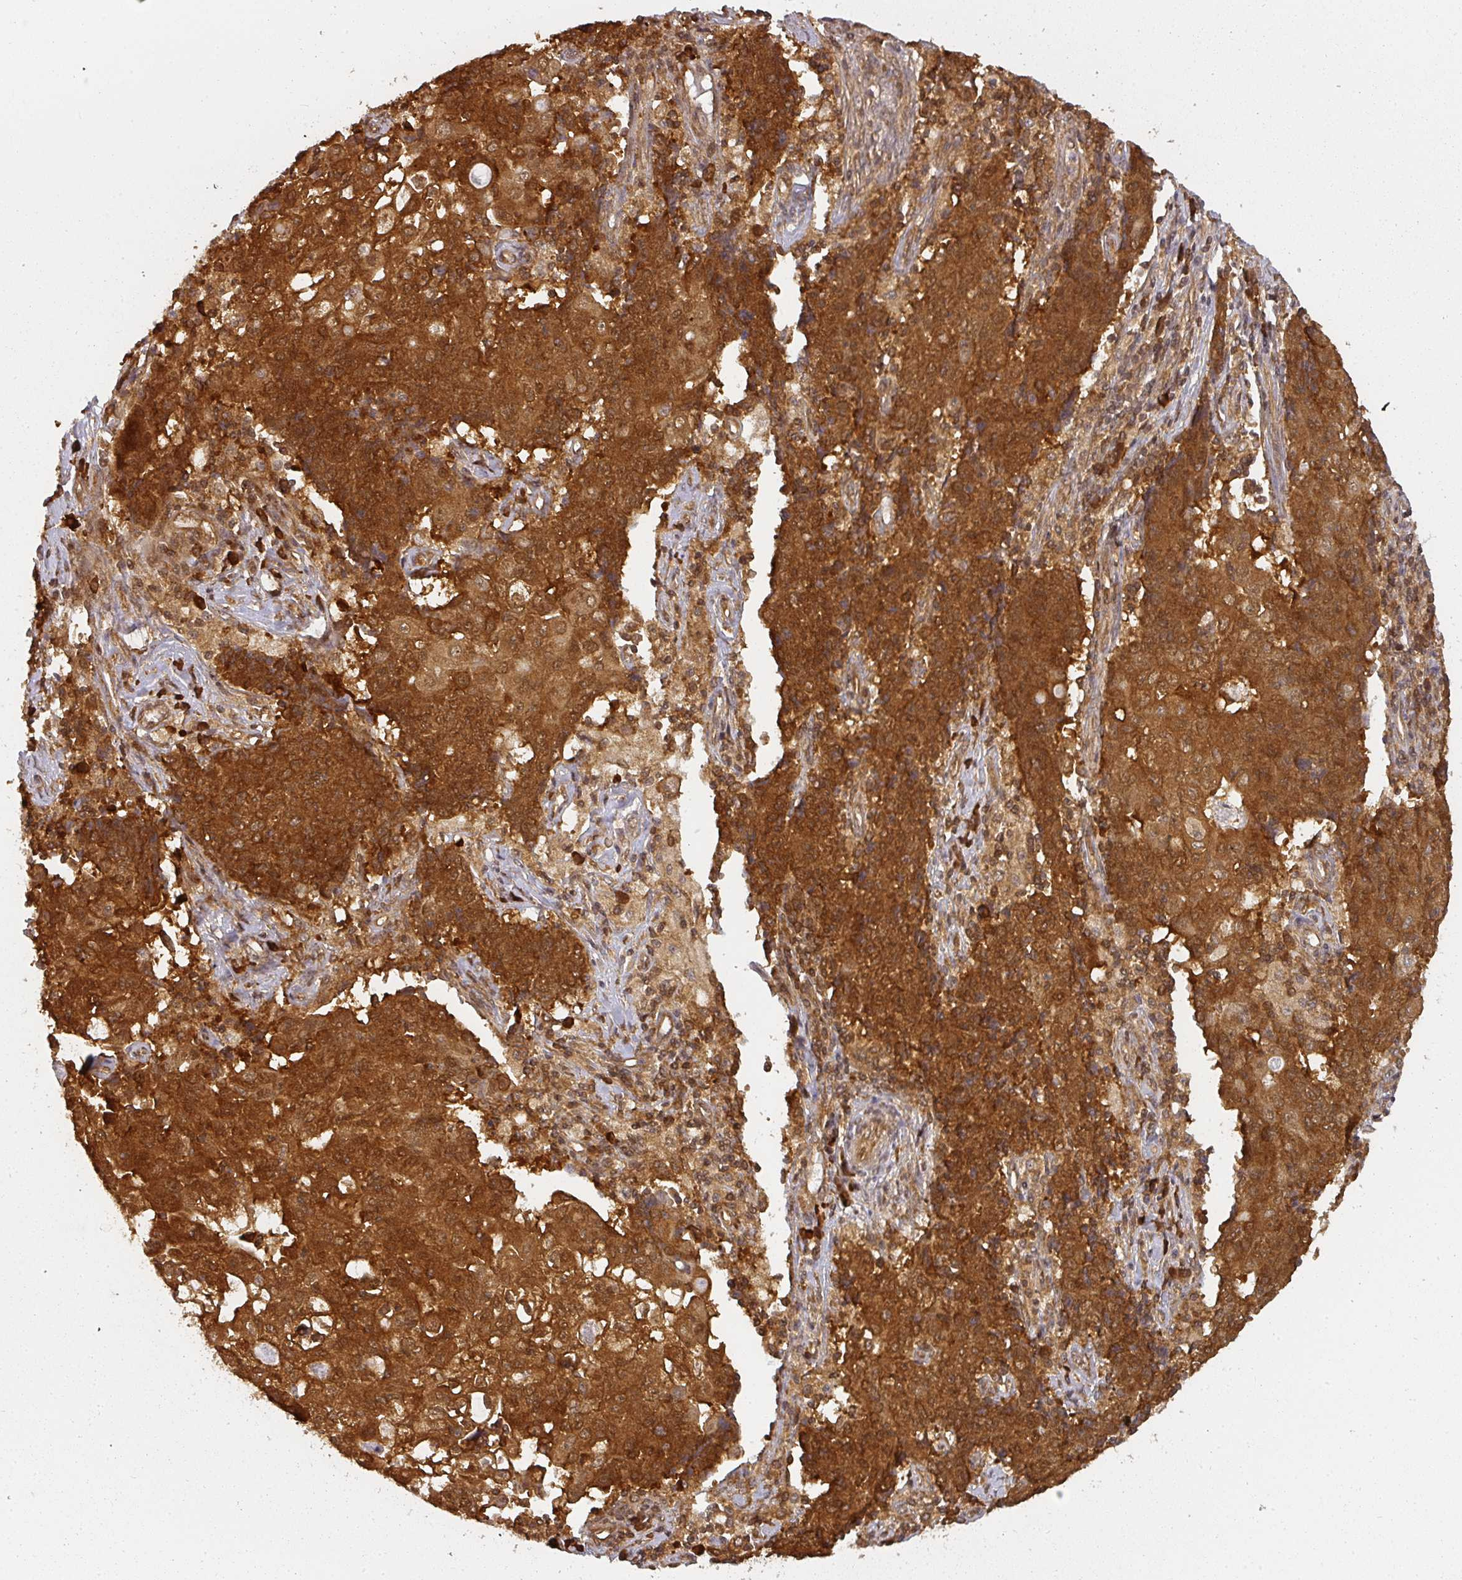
{"staining": {"intensity": "strong", "quantity": ">75%", "location": "cytoplasmic/membranous"}, "tissue": "ovarian cancer", "cell_type": "Tumor cells", "image_type": "cancer", "snomed": [{"axis": "morphology", "description": "Carcinoma, endometroid"}, {"axis": "topography", "description": "Ovary"}], "caption": "Immunohistochemistry (DAB) staining of ovarian cancer exhibits strong cytoplasmic/membranous protein expression in approximately >75% of tumor cells.", "gene": "PPP6R3", "patient": {"sex": "female", "age": 42}}